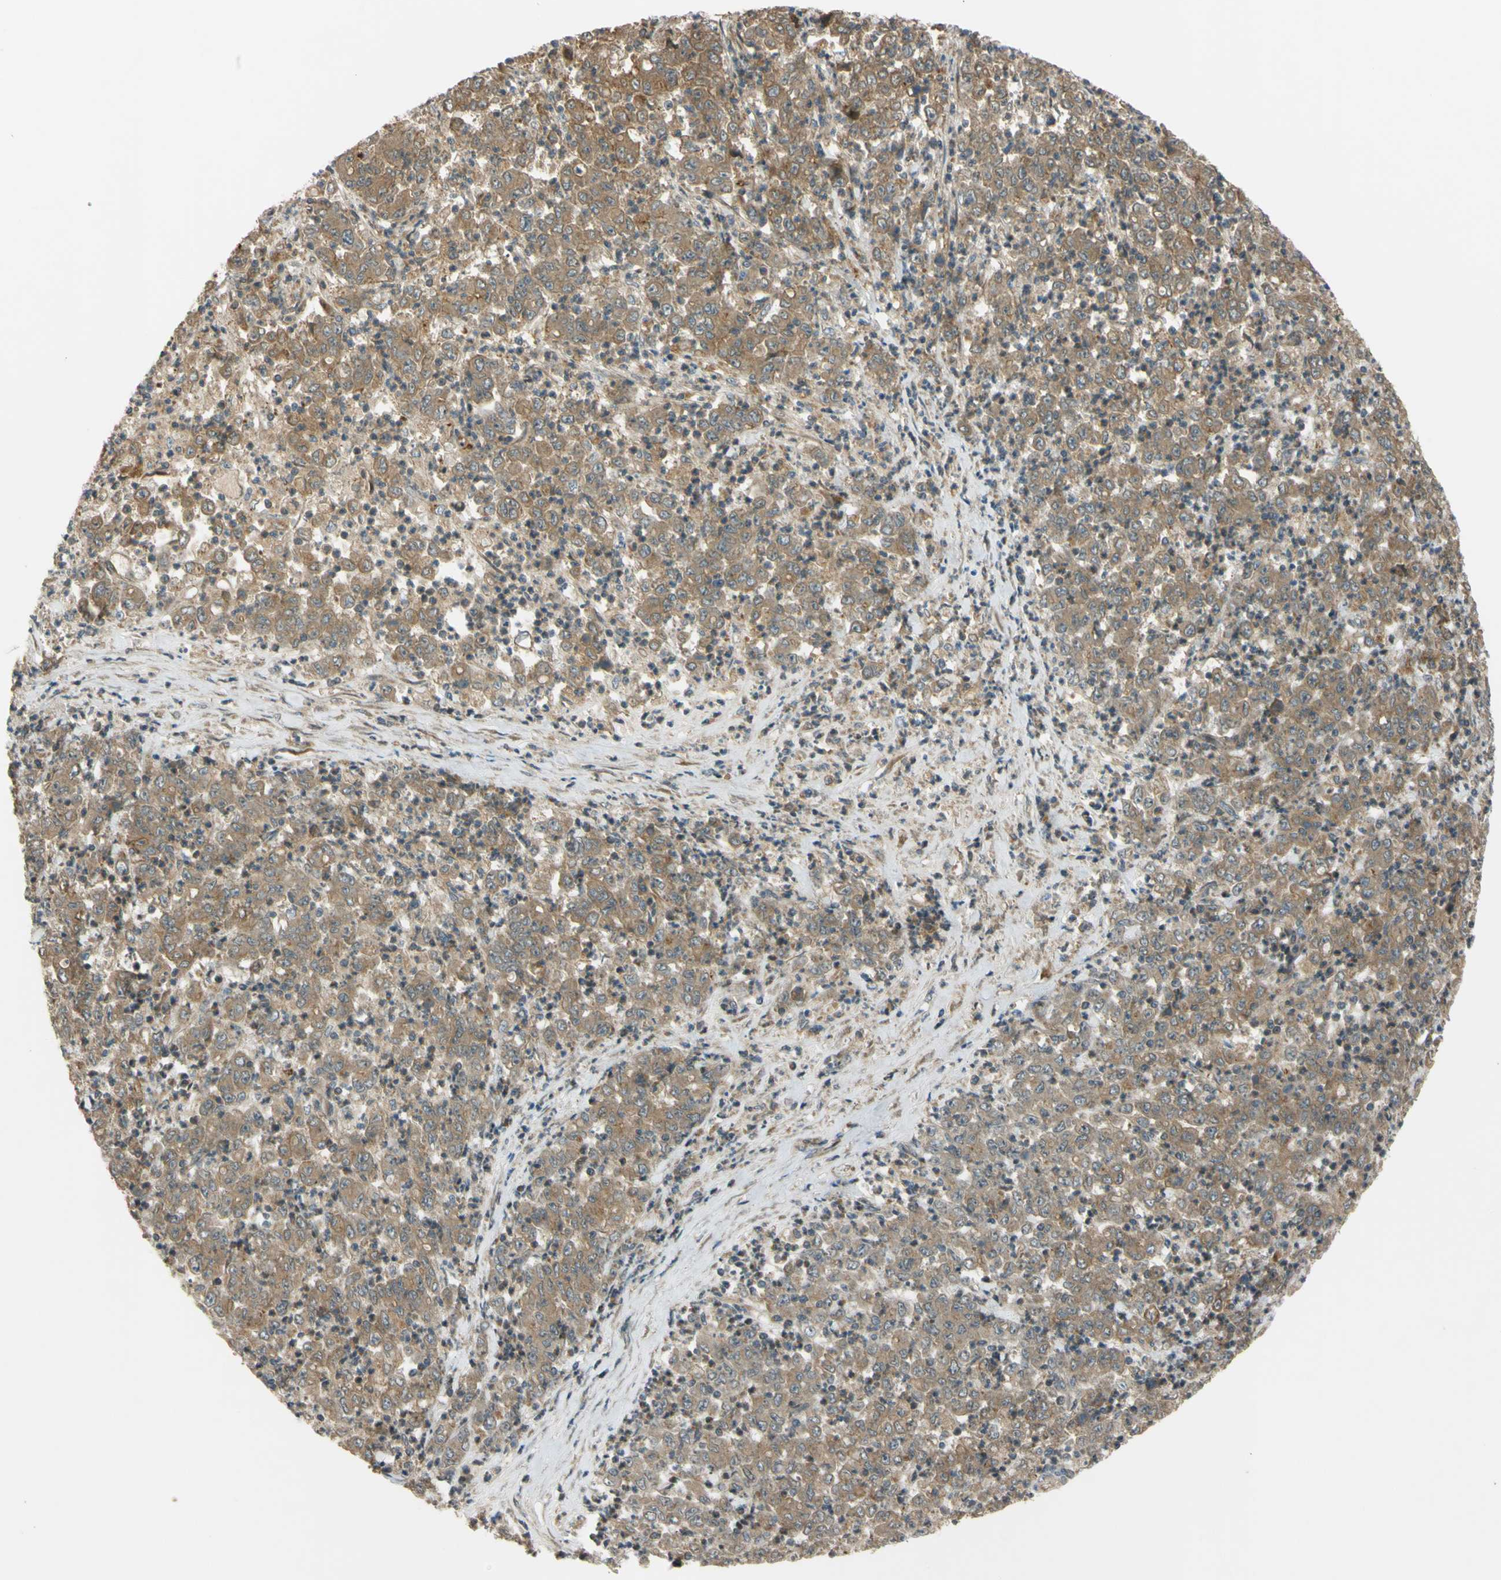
{"staining": {"intensity": "moderate", "quantity": ">75%", "location": "cytoplasmic/membranous"}, "tissue": "stomach cancer", "cell_type": "Tumor cells", "image_type": "cancer", "snomed": [{"axis": "morphology", "description": "Adenocarcinoma, NOS"}, {"axis": "topography", "description": "Stomach, lower"}], "caption": "A histopathology image showing moderate cytoplasmic/membranous positivity in approximately >75% of tumor cells in adenocarcinoma (stomach), as visualized by brown immunohistochemical staining.", "gene": "FLII", "patient": {"sex": "female", "age": 71}}